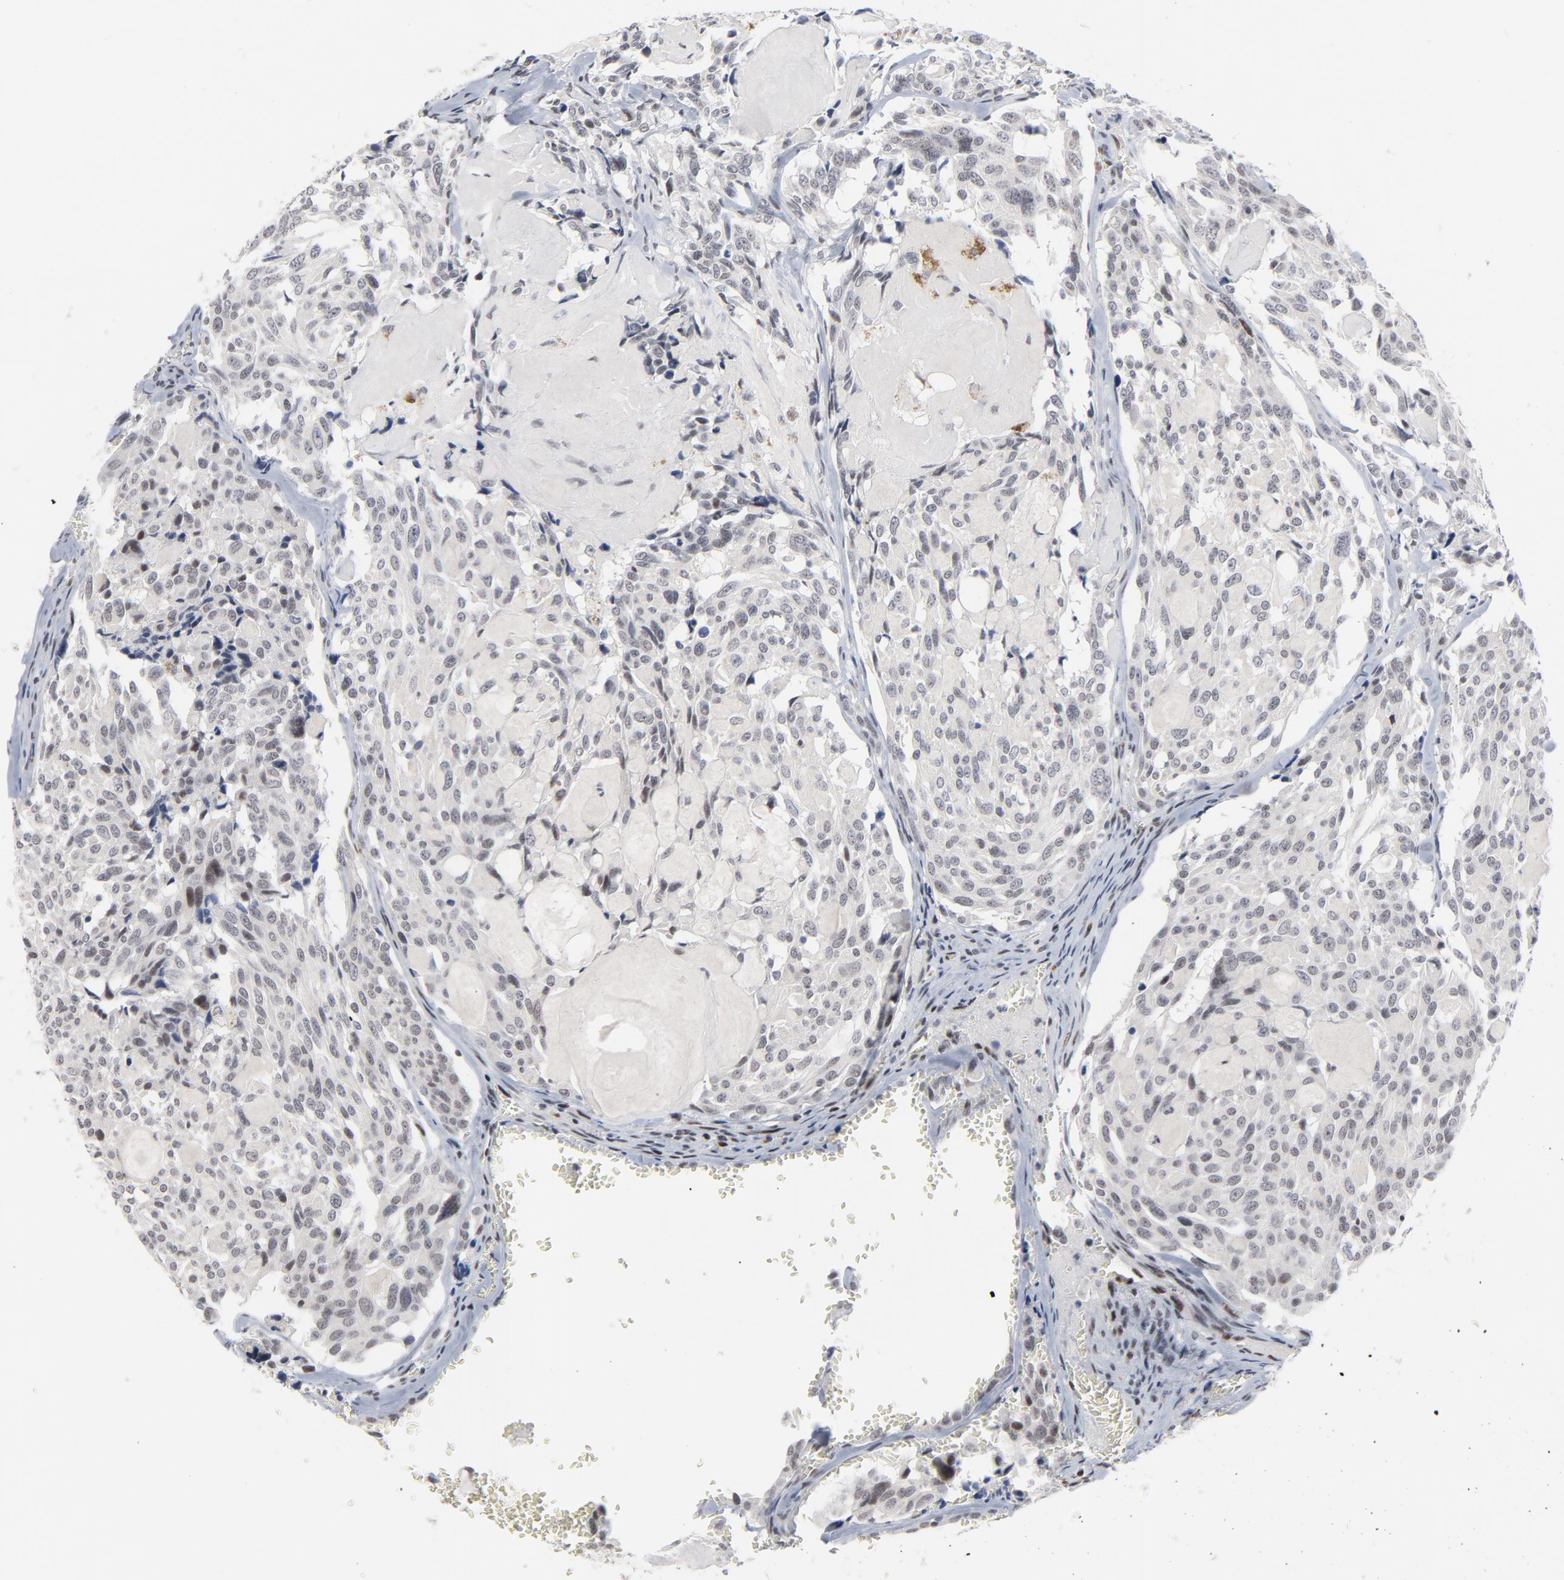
{"staining": {"intensity": "weak", "quantity": "<25%", "location": "nuclear"}, "tissue": "thyroid cancer", "cell_type": "Tumor cells", "image_type": "cancer", "snomed": [{"axis": "morphology", "description": "Carcinoma, NOS"}, {"axis": "morphology", "description": "Carcinoid, malignant, NOS"}, {"axis": "topography", "description": "Thyroid gland"}], "caption": "This is a photomicrograph of IHC staining of carcinoma (thyroid), which shows no staining in tumor cells.", "gene": "GABPA", "patient": {"sex": "male", "age": 33}}